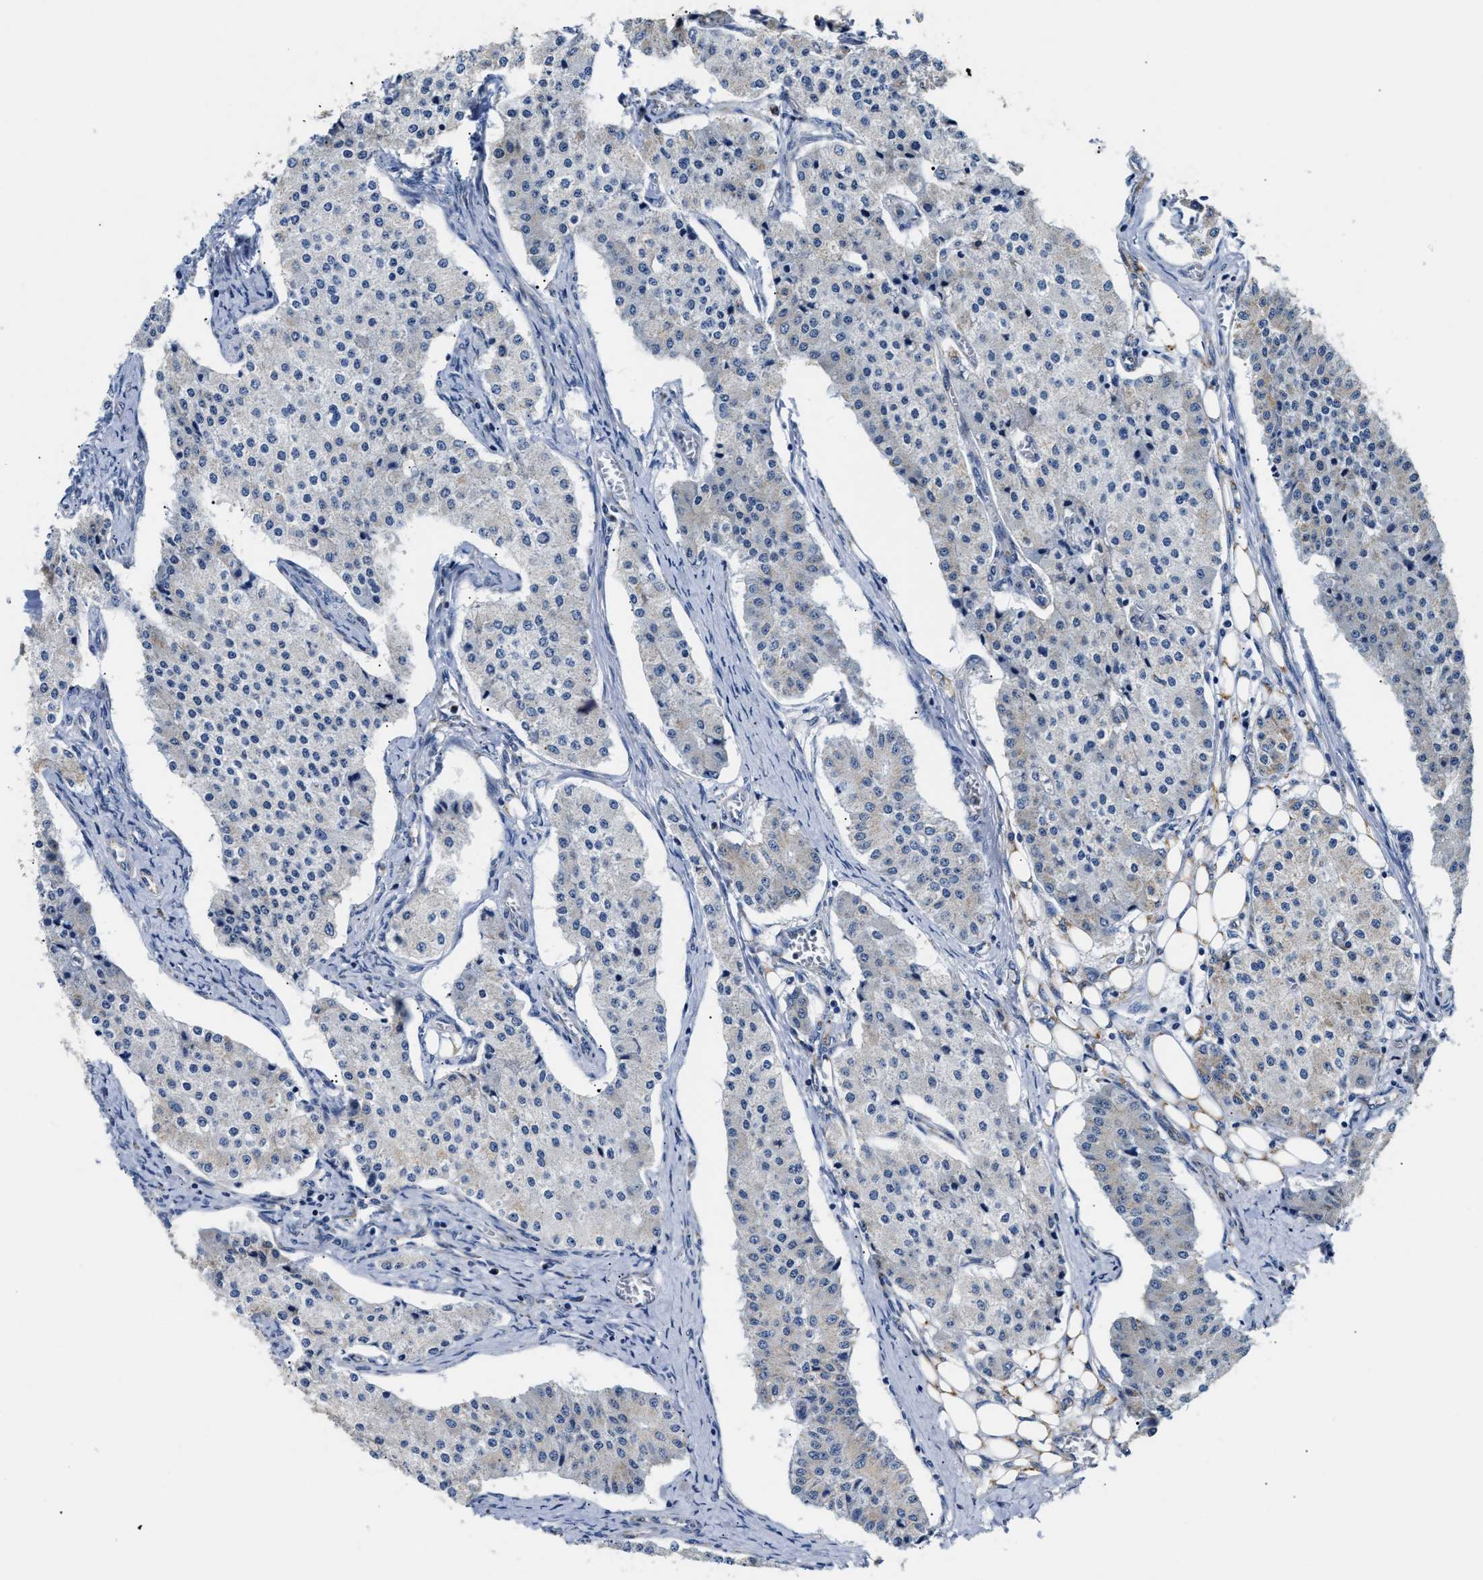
{"staining": {"intensity": "negative", "quantity": "none", "location": "none"}, "tissue": "carcinoid", "cell_type": "Tumor cells", "image_type": "cancer", "snomed": [{"axis": "morphology", "description": "Carcinoid, malignant, NOS"}, {"axis": "topography", "description": "Colon"}], "caption": "The photomicrograph displays no staining of tumor cells in carcinoid. (Brightfield microscopy of DAB immunohistochemistry at high magnification).", "gene": "ACADVL", "patient": {"sex": "female", "age": 52}}